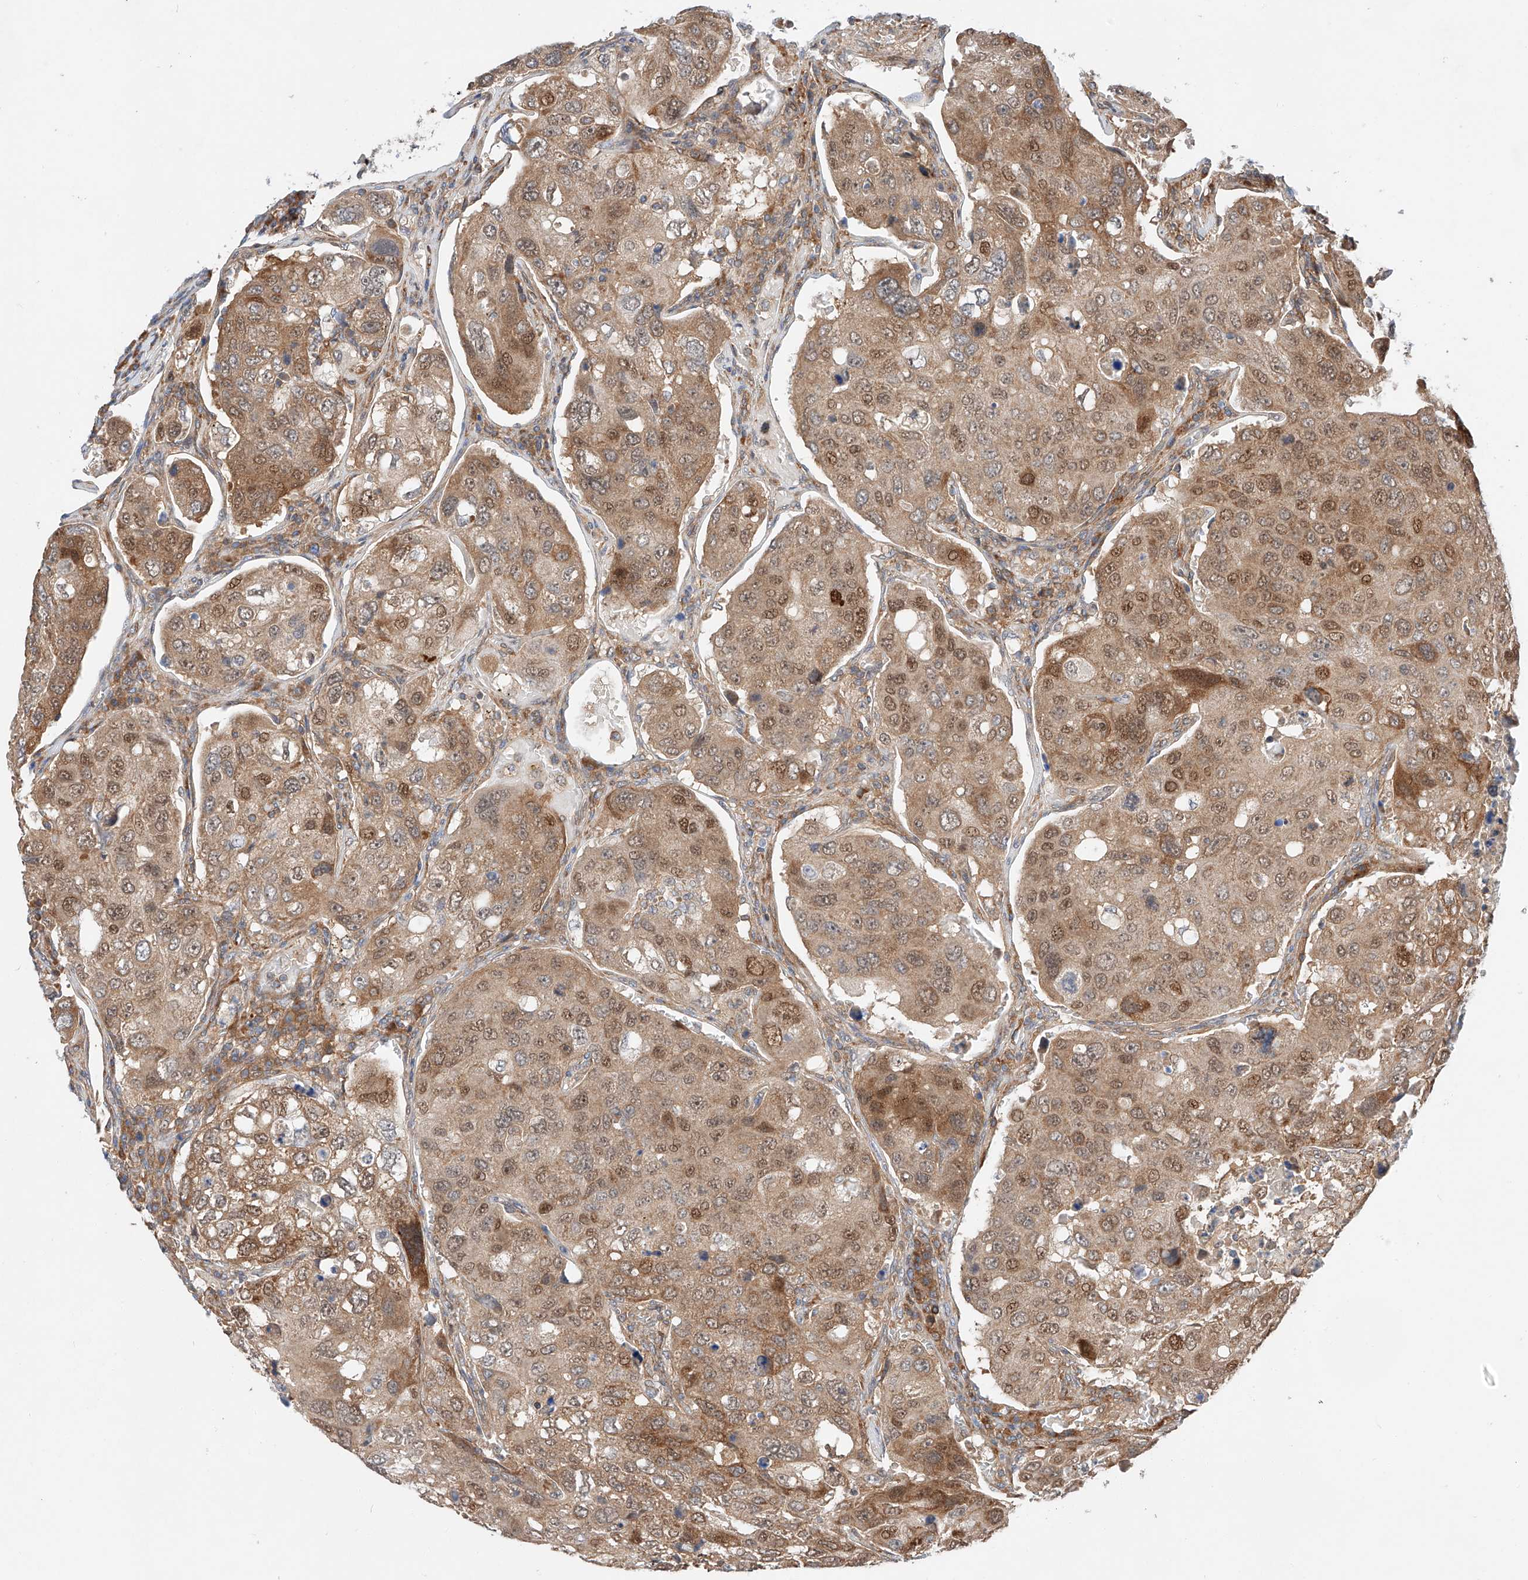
{"staining": {"intensity": "moderate", "quantity": ">75%", "location": "cytoplasmic/membranous,nuclear"}, "tissue": "urothelial cancer", "cell_type": "Tumor cells", "image_type": "cancer", "snomed": [{"axis": "morphology", "description": "Urothelial carcinoma, High grade"}, {"axis": "topography", "description": "Lymph node"}, {"axis": "topography", "description": "Urinary bladder"}], "caption": "This photomicrograph exhibits high-grade urothelial carcinoma stained with immunohistochemistry to label a protein in brown. The cytoplasmic/membranous and nuclear of tumor cells show moderate positivity for the protein. Nuclei are counter-stained blue.", "gene": "RUSC1", "patient": {"sex": "male", "age": 51}}